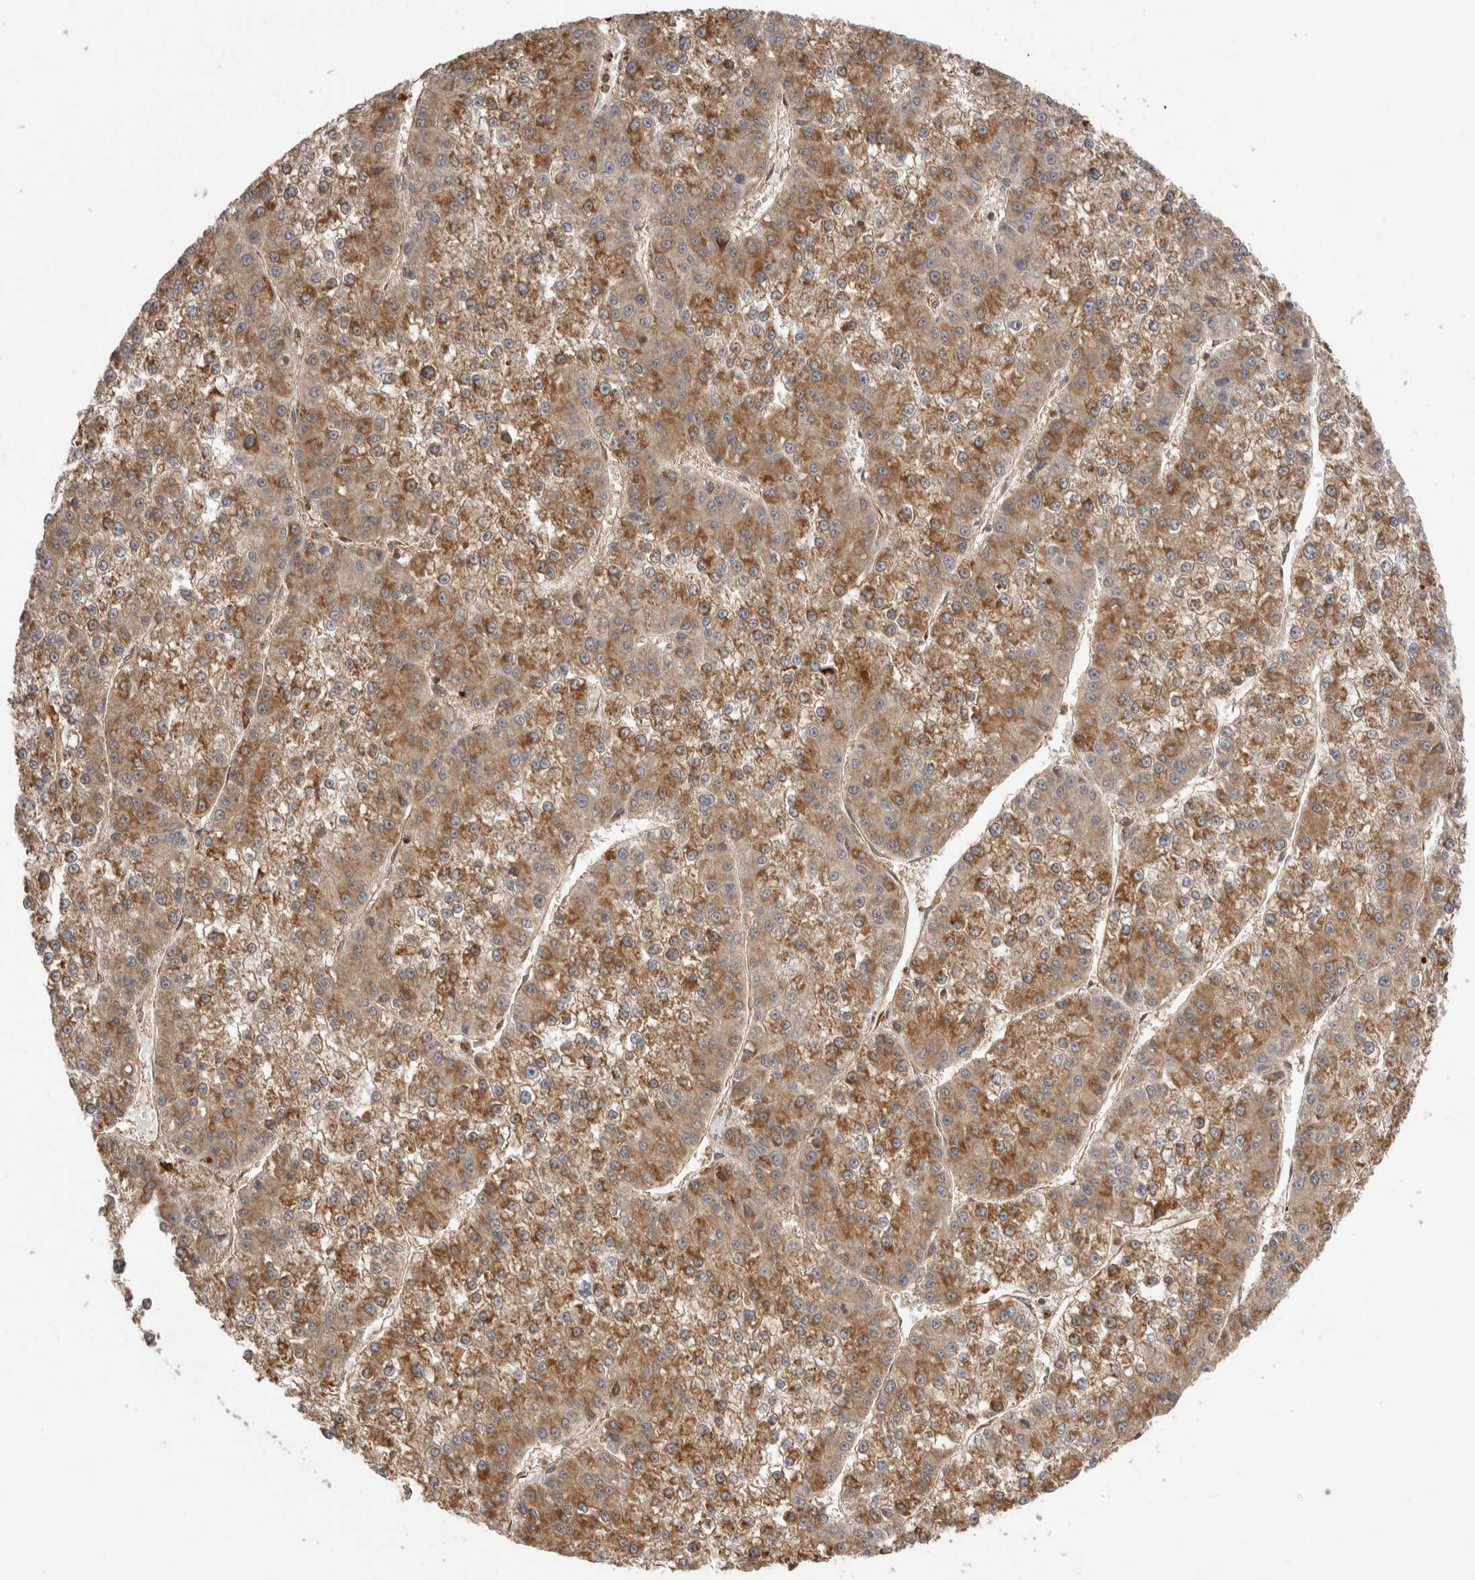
{"staining": {"intensity": "strong", "quantity": "25%-75%", "location": "cytoplasmic/membranous"}, "tissue": "liver cancer", "cell_type": "Tumor cells", "image_type": "cancer", "snomed": [{"axis": "morphology", "description": "Carcinoma, Hepatocellular, NOS"}, {"axis": "topography", "description": "Liver"}], "caption": "Protein expression analysis of human hepatocellular carcinoma (liver) reveals strong cytoplasmic/membranous staining in approximately 25%-75% of tumor cells. The staining was performed using DAB (3,3'-diaminobenzidine) to visualize the protein expression in brown, while the nuclei were stained in blue with hematoxylin (Magnification: 20x).", "gene": "IMMP2L", "patient": {"sex": "female", "age": 73}}